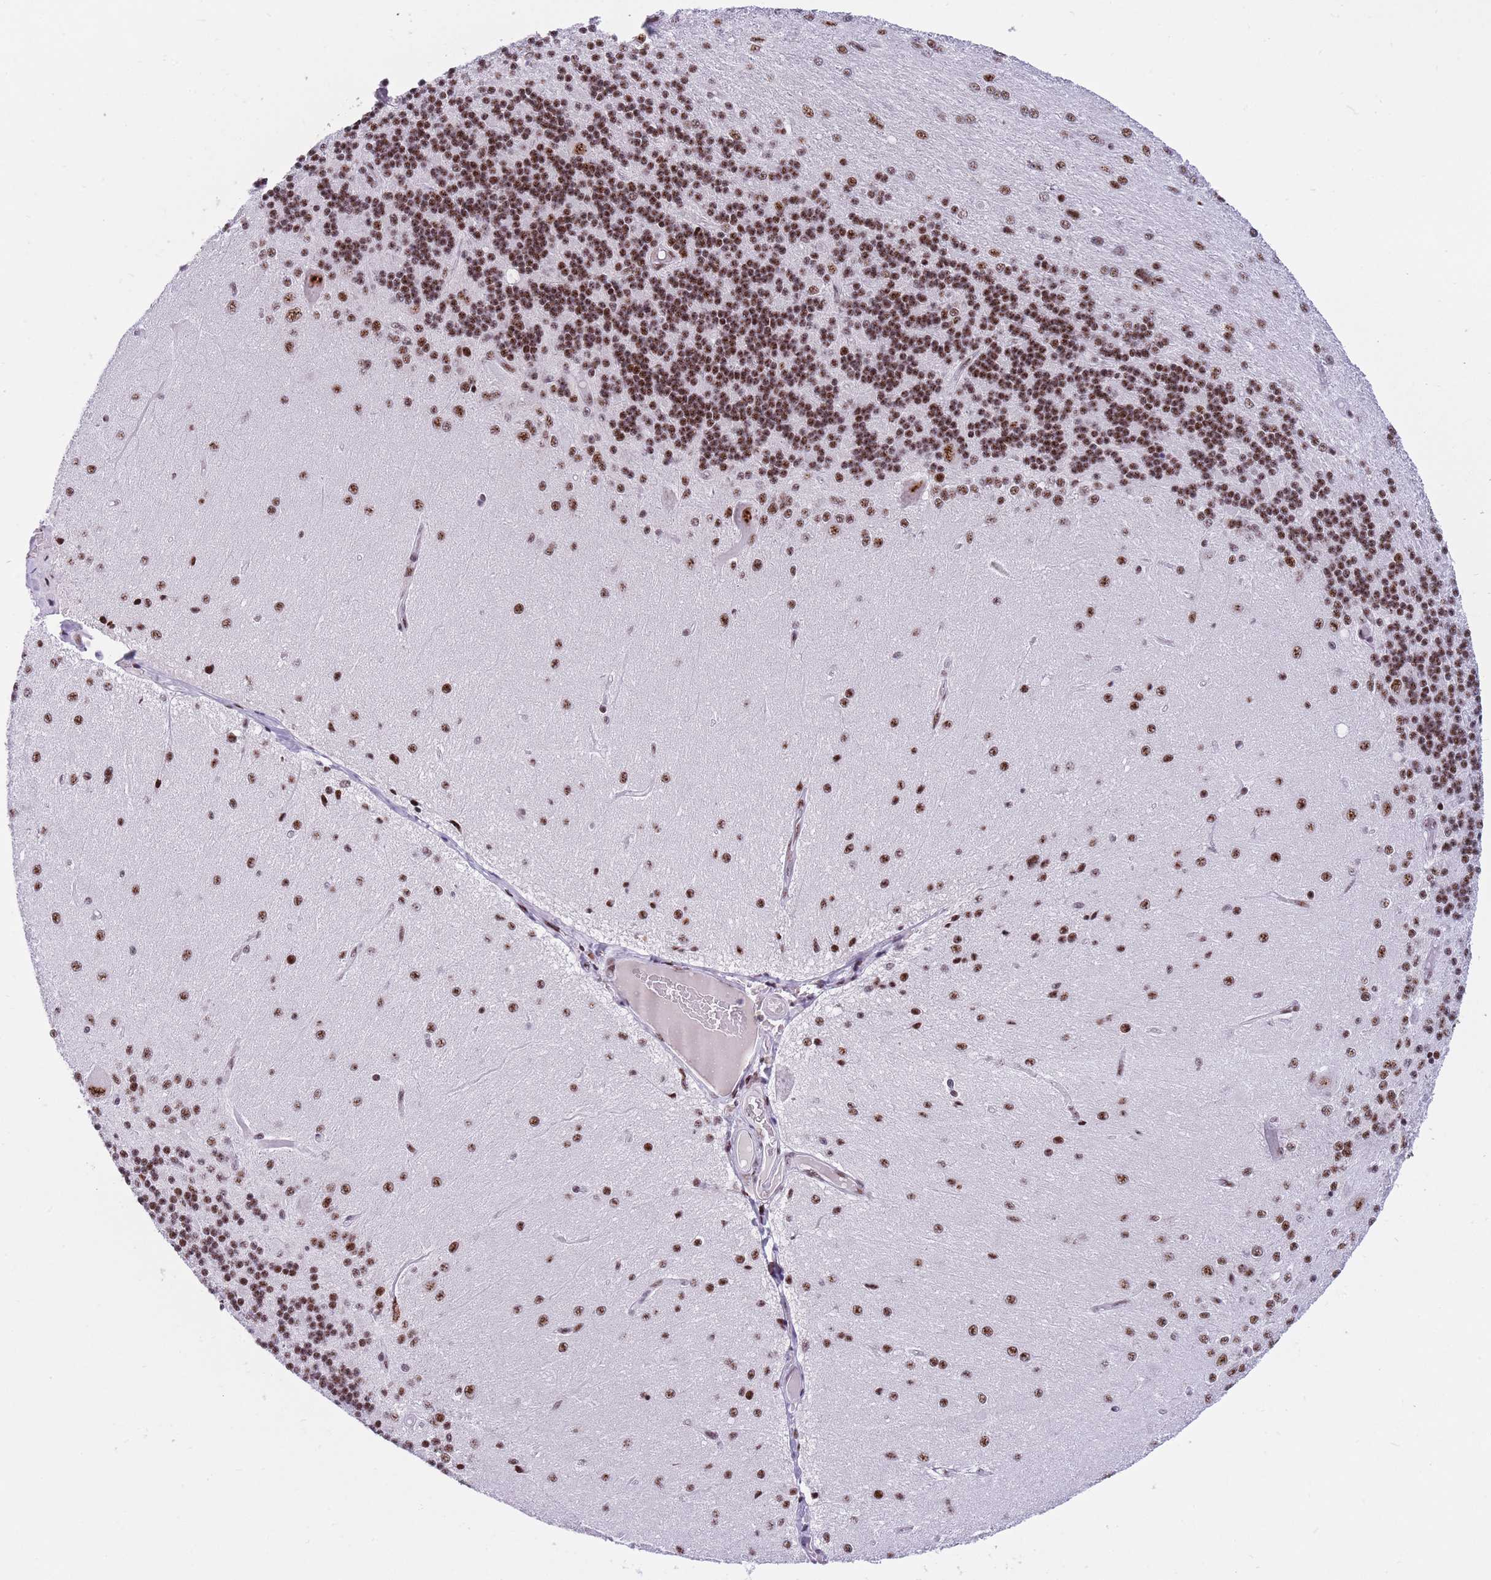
{"staining": {"intensity": "strong", "quantity": ">75%", "location": "nuclear"}, "tissue": "cerebellum", "cell_type": "Cells in granular layer", "image_type": "normal", "snomed": [{"axis": "morphology", "description": "Normal tissue, NOS"}, {"axis": "topography", "description": "Cerebellum"}], "caption": "IHC image of benign cerebellum: human cerebellum stained using immunohistochemistry shows high levels of strong protein expression localized specifically in the nuclear of cells in granular layer, appearing as a nuclear brown color.", "gene": "TMEM35B", "patient": {"sex": "female", "age": 29}}